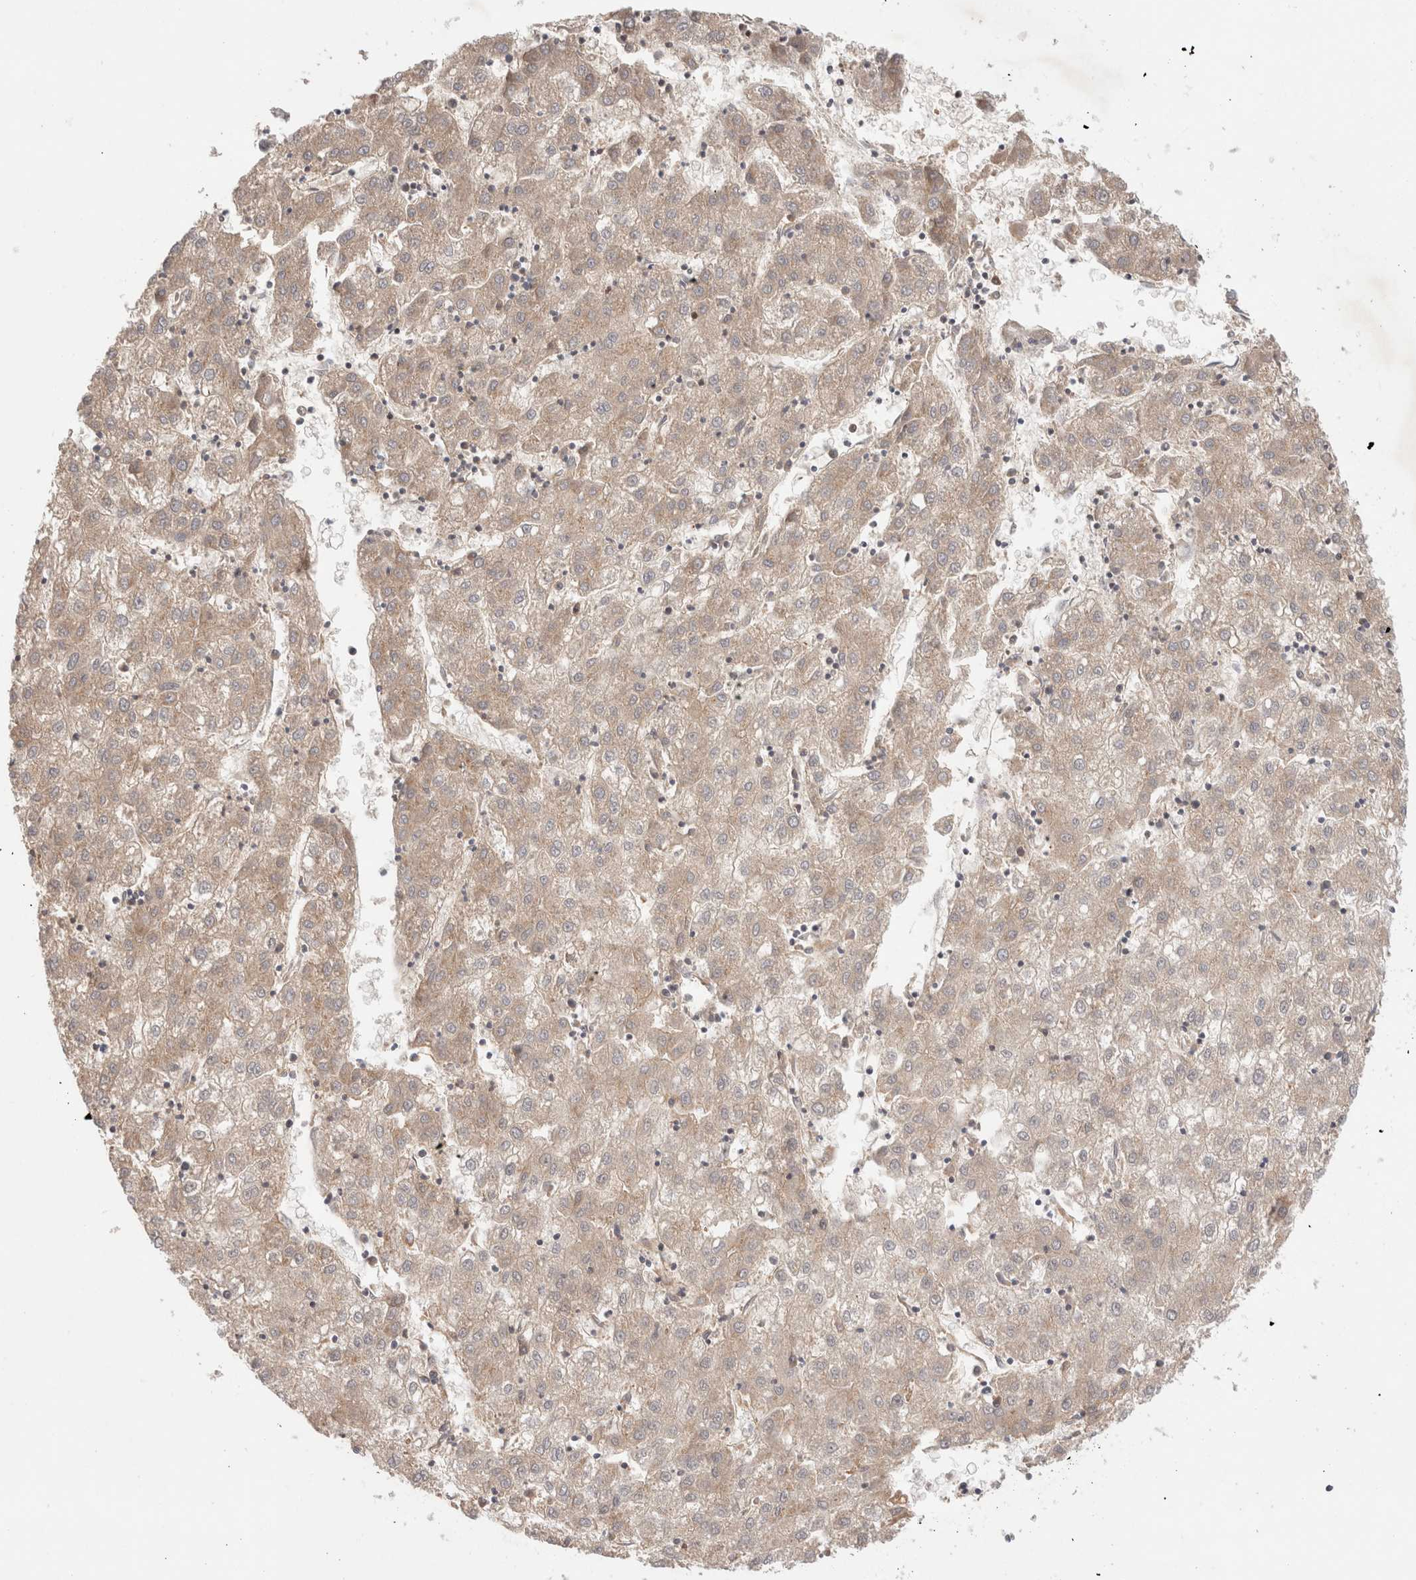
{"staining": {"intensity": "weak", "quantity": ">75%", "location": "cytoplasmic/membranous"}, "tissue": "liver cancer", "cell_type": "Tumor cells", "image_type": "cancer", "snomed": [{"axis": "morphology", "description": "Carcinoma, Hepatocellular, NOS"}, {"axis": "topography", "description": "Liver"}], "caption": "Liver cancer stained for a protein (brown) shows weak cytoplasmic/membranous positive expression in about >75% of tumor cells.", "gene": "SIKE1", "patient": {"sex": "male", "age": 72}}